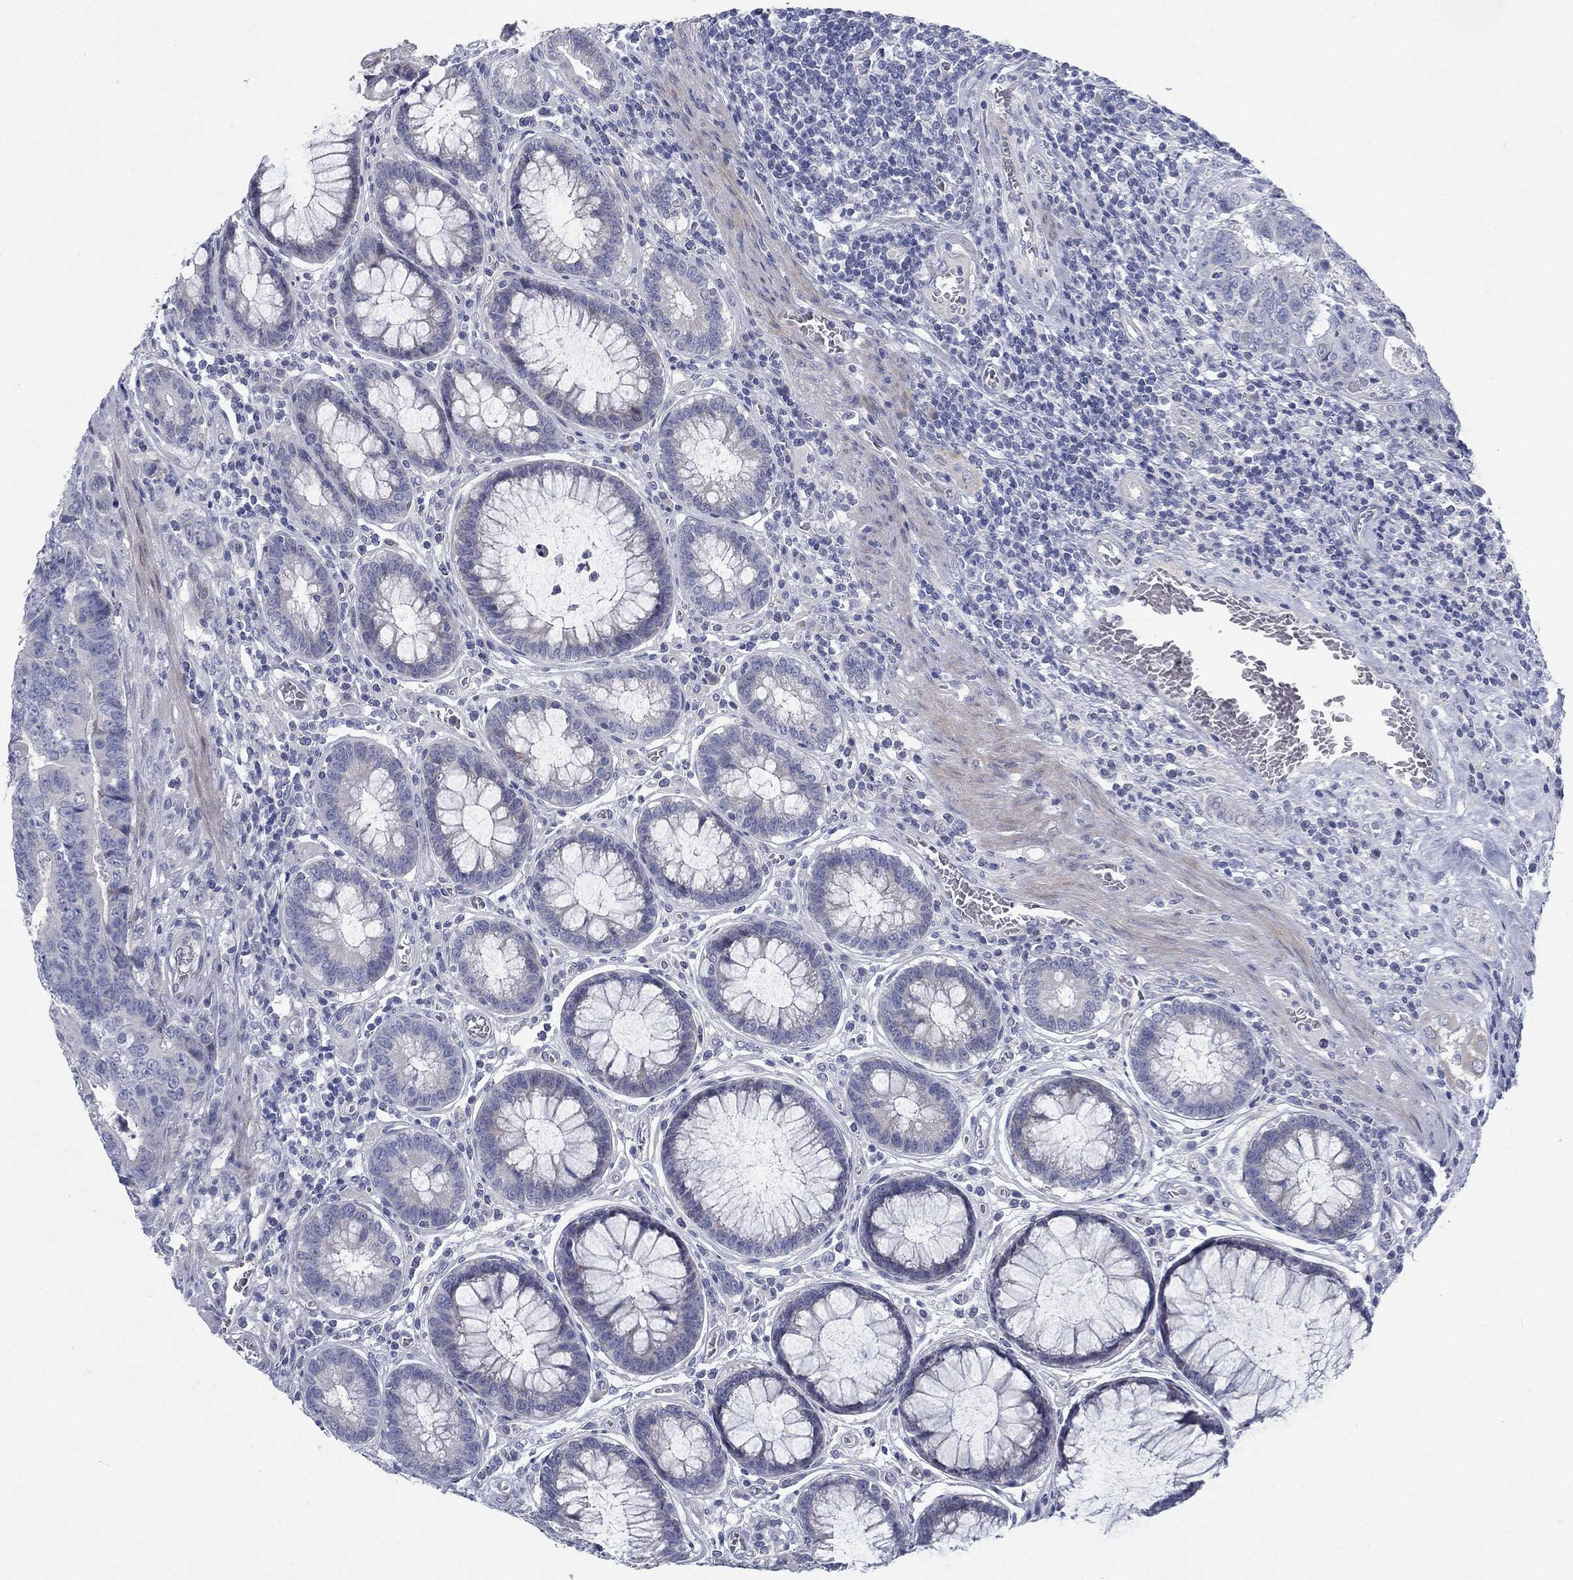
{"staining": {"intensity": "negative", "quantity": "none", "location": "none"}, "tissue": "colorectal cancer", "cell_type": "Tumor cells", "image_type": "cancer", "snomed": [{"axis": "morphology", "description": "Adenocarcinoma, NOS"}, {"axis": "topography", "description": "Colon"}], "caption": "IHC of human adenocarcinoma (colorectal) displays no staining in tumor cells.", "gene": "DNER", "patient": {"sex": "female", "age": 48}}